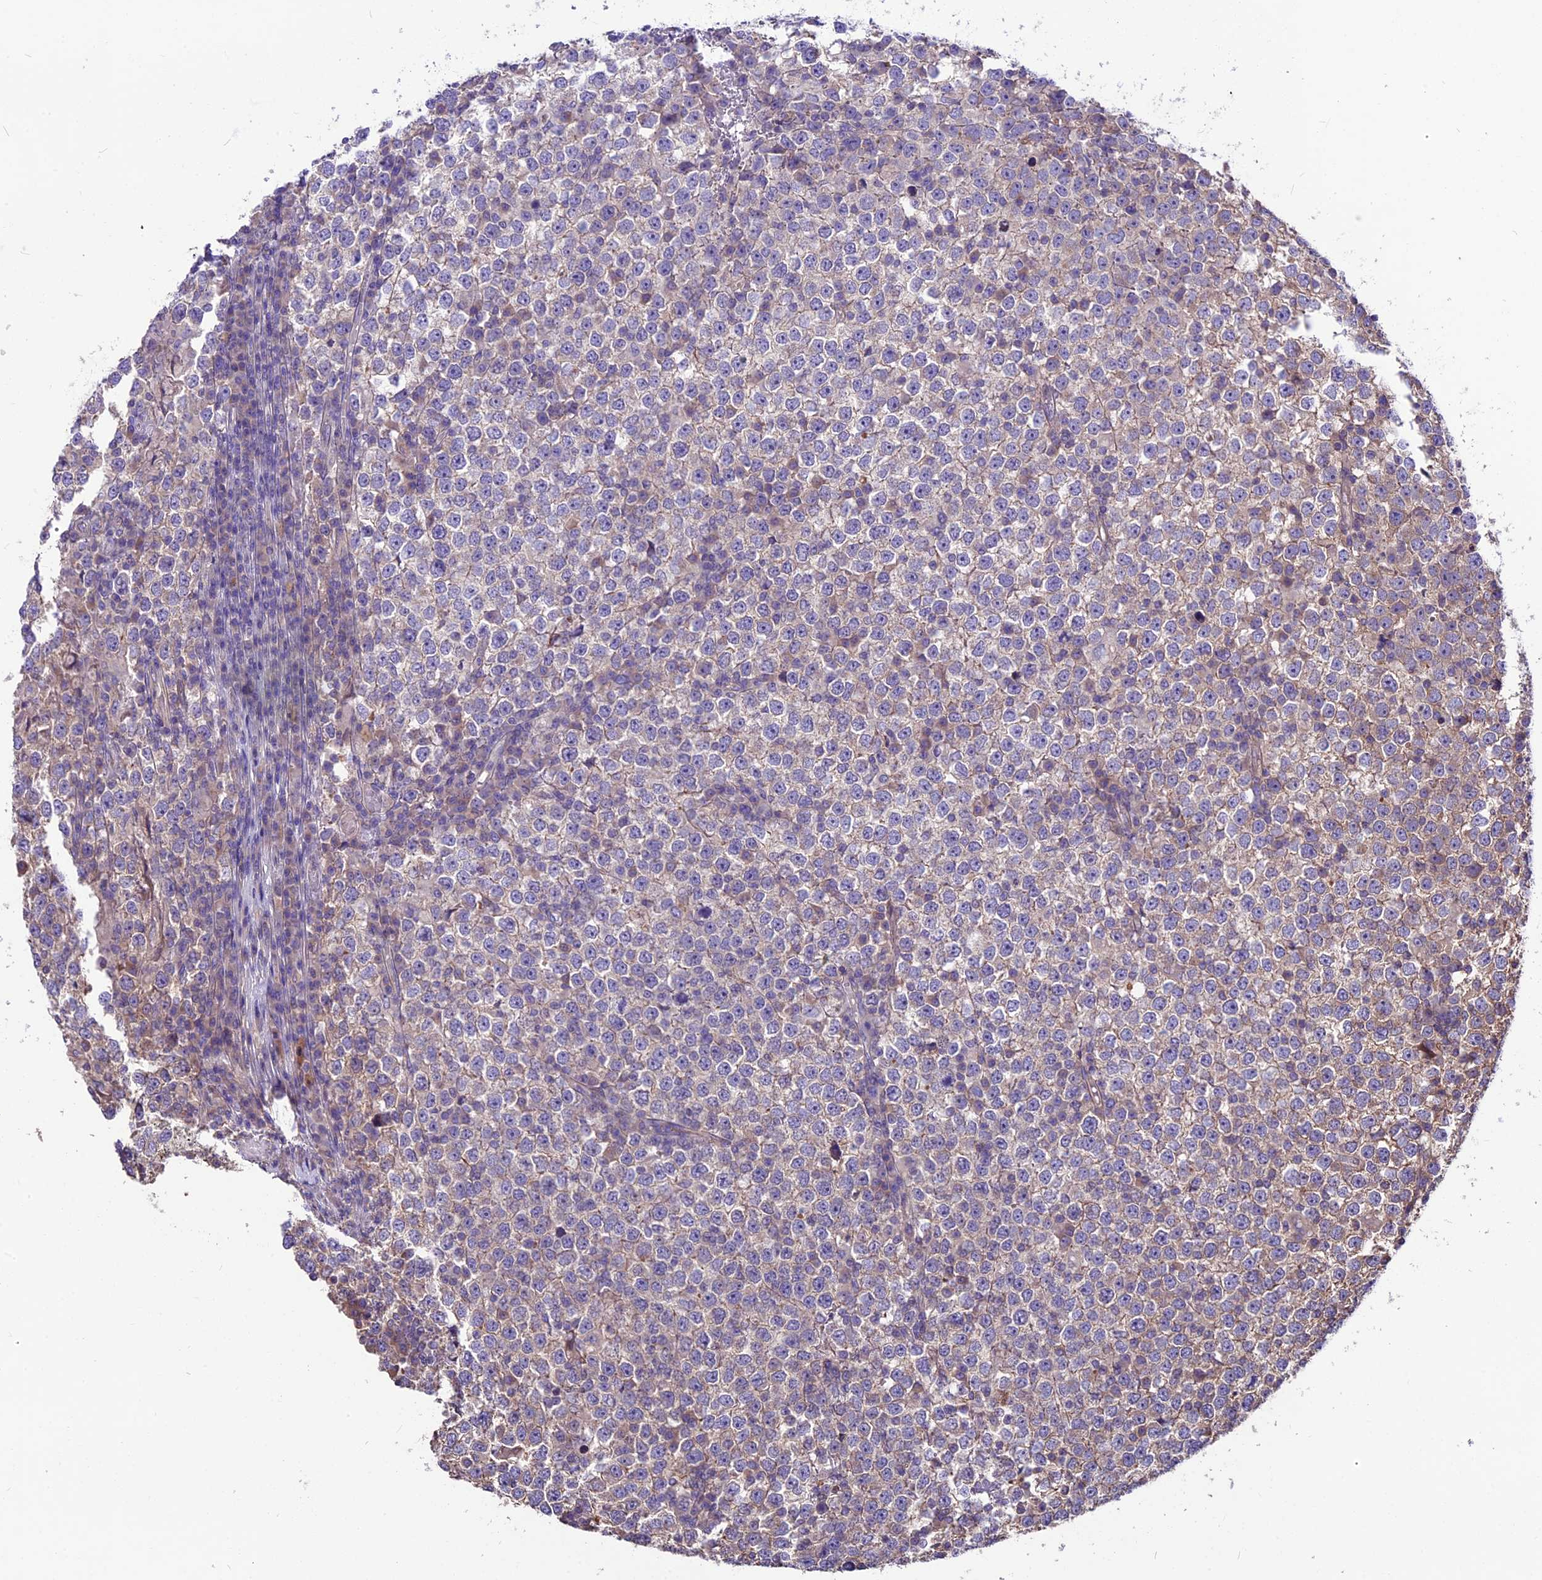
{"staining": {"intensity": "weak", "quantity": "25%-75%", "location": "cytoplasmic/membranous"}, "tissue": "testis cancer", "cell_type": "Tumor cells", "image_type": "cancer", "snomed": [{"axis": "morphology", "description": "Seminoma, NOS"}, {"axis": "topography", "description": "Testis"}], "caption": "Tumor cells demonstrate low levels of weak cytoplasmic/membranous staining in approximately 25%-75% of cells in human seminoma (testis).", "gene": "ANO3", "patient": {"sex": "male", "age": 65}}